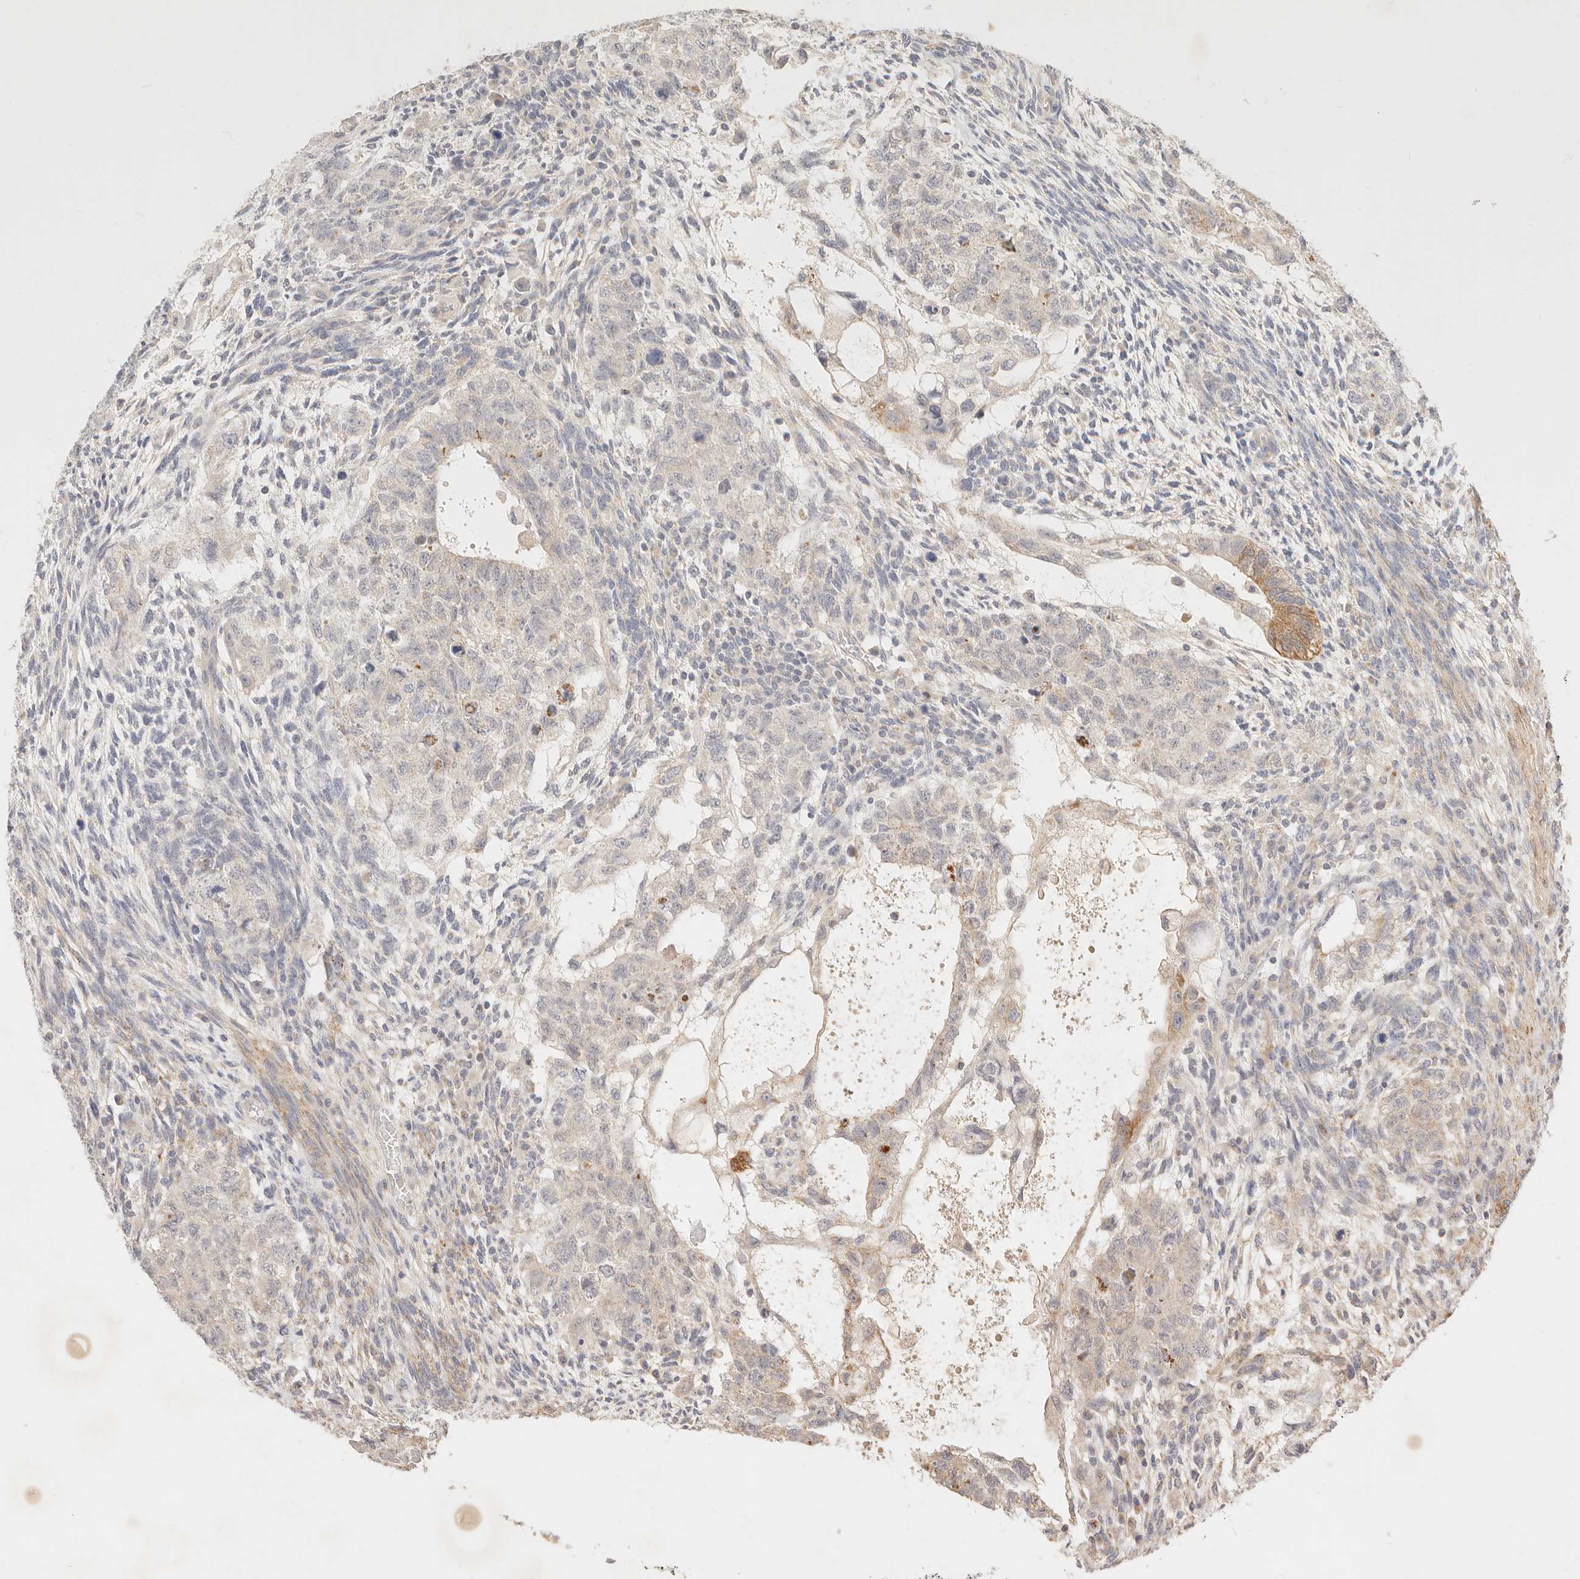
{"staining": {"intensity": "negative", "quantity": "none", "location": "none"}, "tissue": "testis cancer", "cell_type": "Tumor cells", "image_type": "cancer", "snomed": [{"axis": "morphology", "description": "Normal tissue, NOS"}, {"axis": "morphology", "description": "Carcinoma, Embryonal, NOS"}, {"axis": "topography", "description": "Testis"}], "caption": "Embryonal carcinoma (testis) was stained to show a protein in brown. There is no significant expression in tumor cells.", "gene": "RUBCNL", "patient": {"sex": "male", "age": 36}}